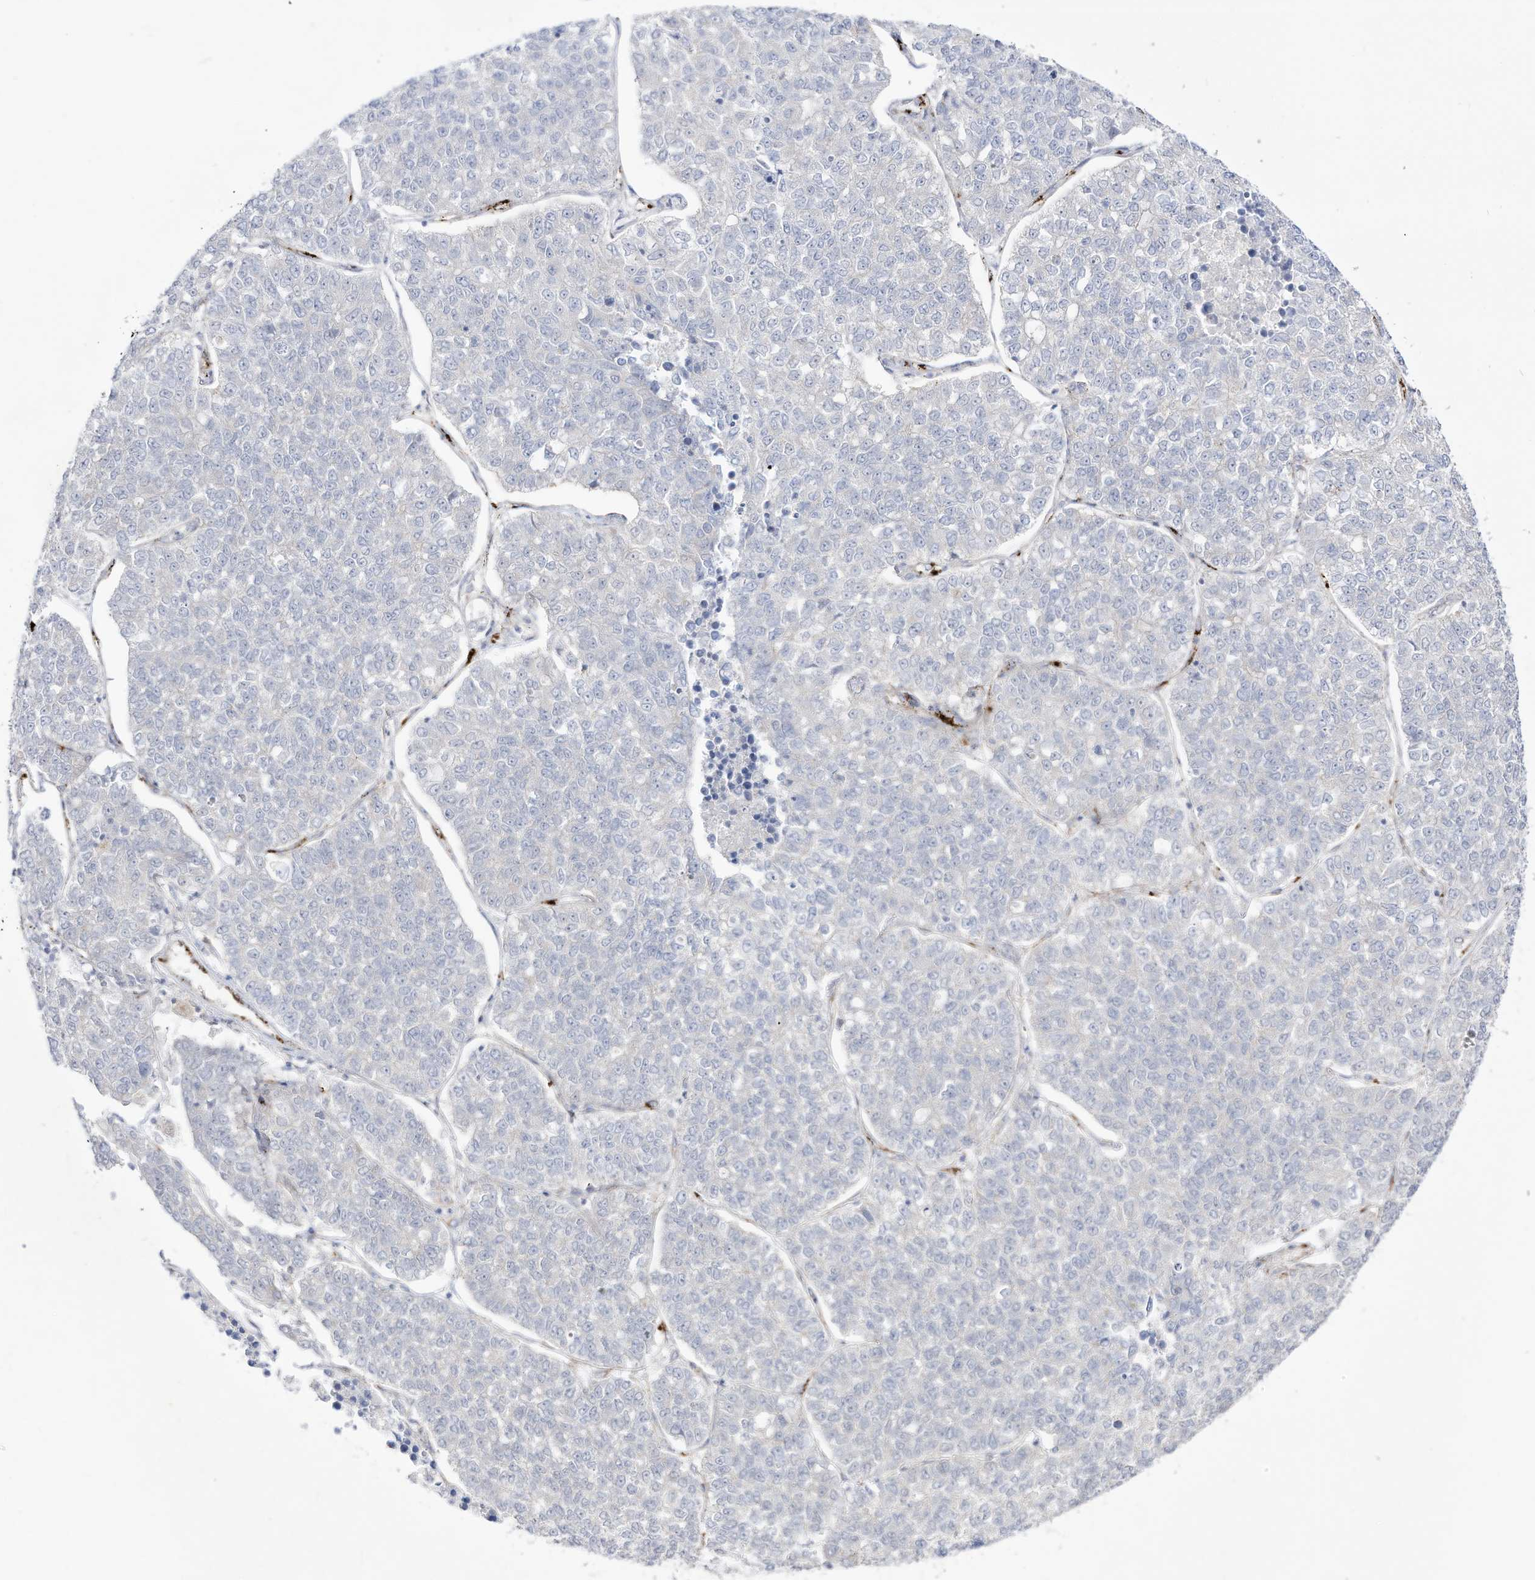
{"staining": {"intensity": "negative", "quantity": "none", "location": "none"}, "tissue": "lung cancer", "cell_type": "Tumor cells", "image_type": "cancer", "snomed": [{"axis": "morphology", "description": "Adenocarcinoma, NOS"}, {"axis": "topography", "description": "Lung"}], "caption": "Immunohistochemical staining of human adenocarcinoma (lung) demonstrates no significant staining in tumor cells.", "gene": "ZGRF1", "patient": {"sex": "male", "age": 49}}